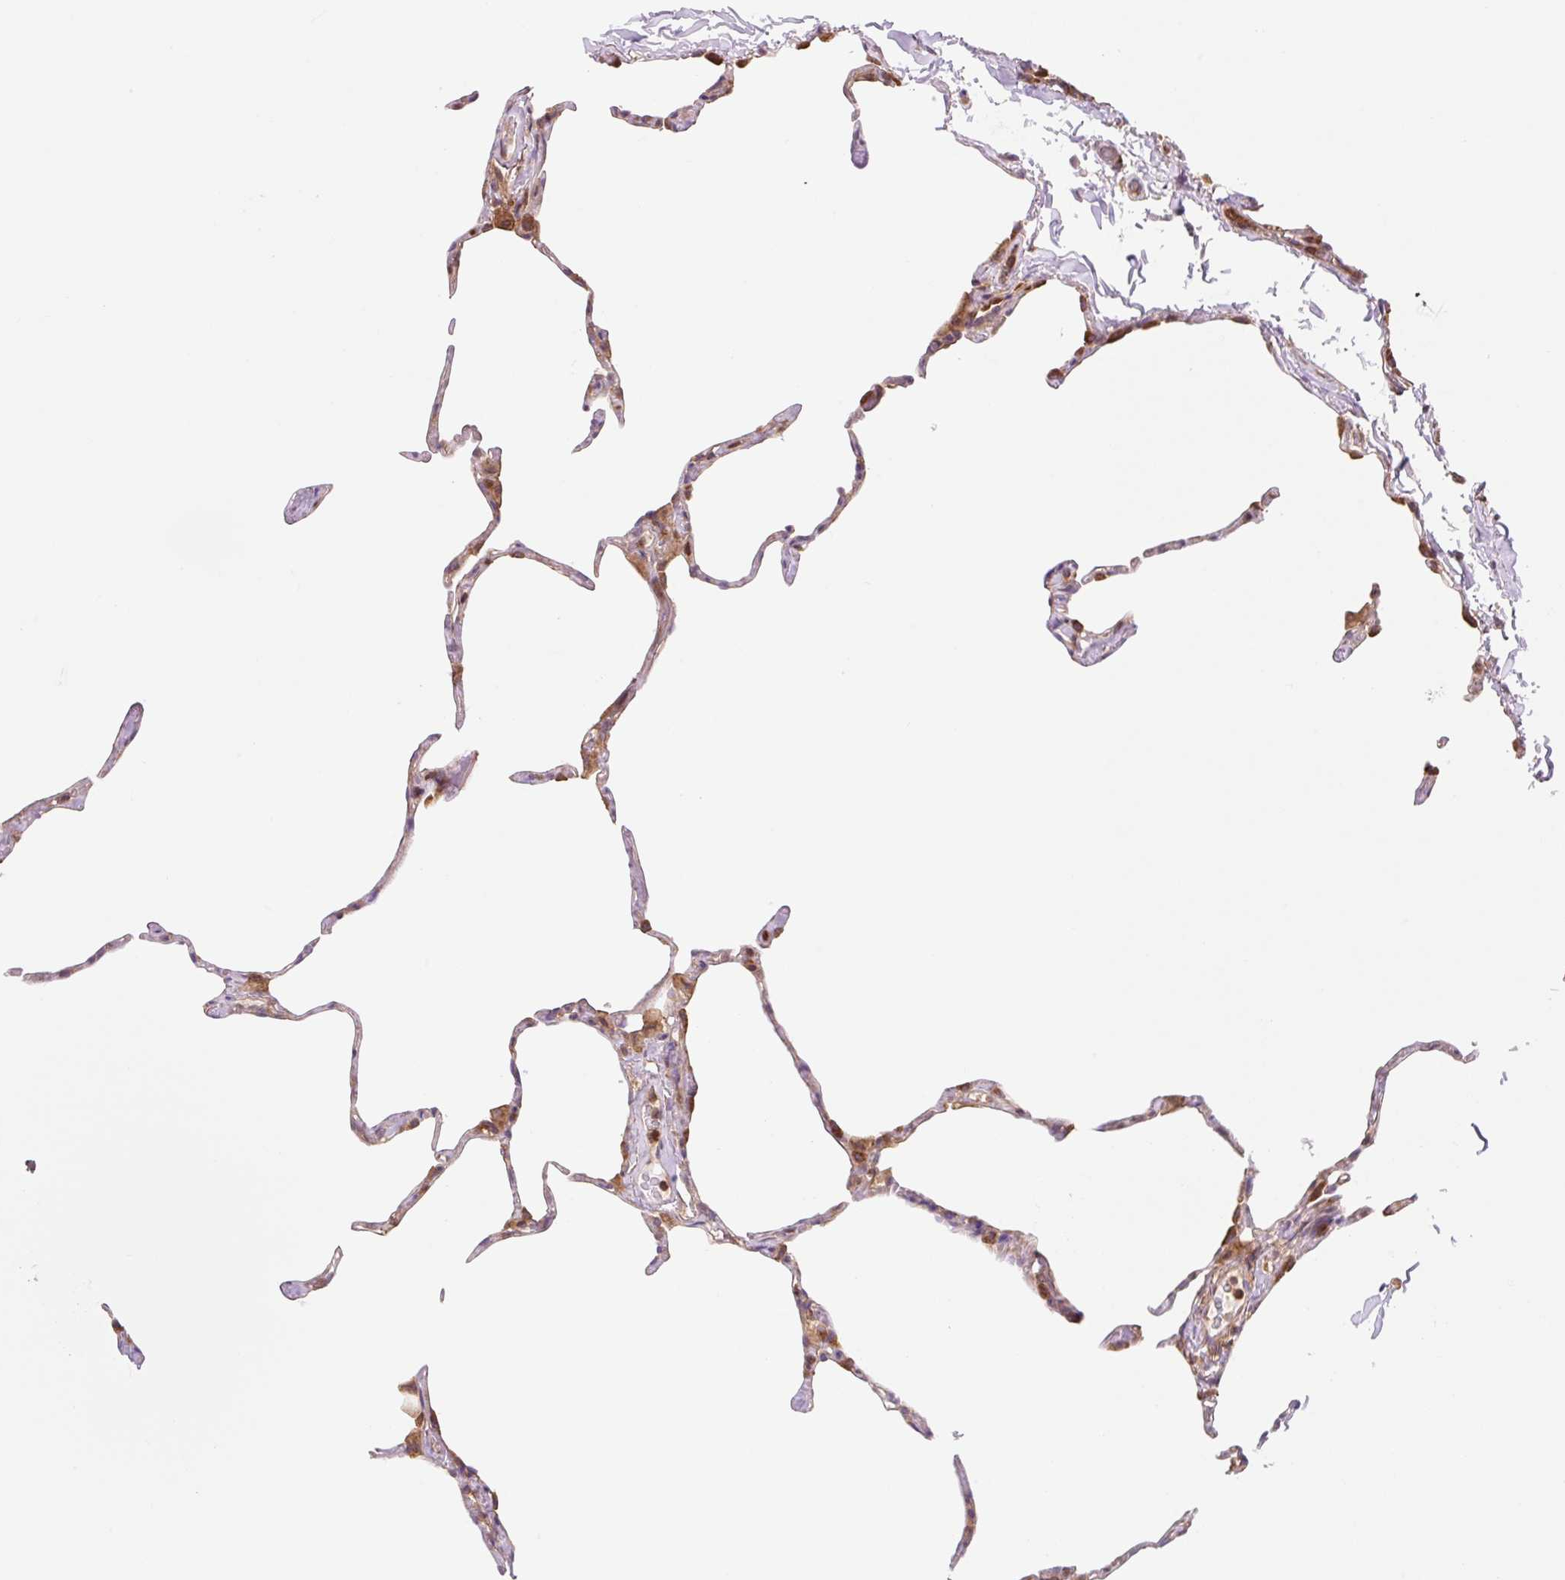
{"staining": {"intensity": "moderate", "quantity": "25%-75%", "location": "cytoplasmic/membranous"}, "tissue": "lung", "cell_type": "Alveolar cells", "image_type": "normal", "snomed": [{"axis": "morphology", "description": "Normal tissue, NOS"}, {"axis": "topography", "description": "Lung"}], "caption": "This image demonstrates immunohistochemistry (IHC) staining of benign lung, with medium moderate cytoplasmic/membranous expression in approximately 25%-75% of alveolar cells.", "gene": "VPS4A", "patient": {"sex": "male", "age": 65}}